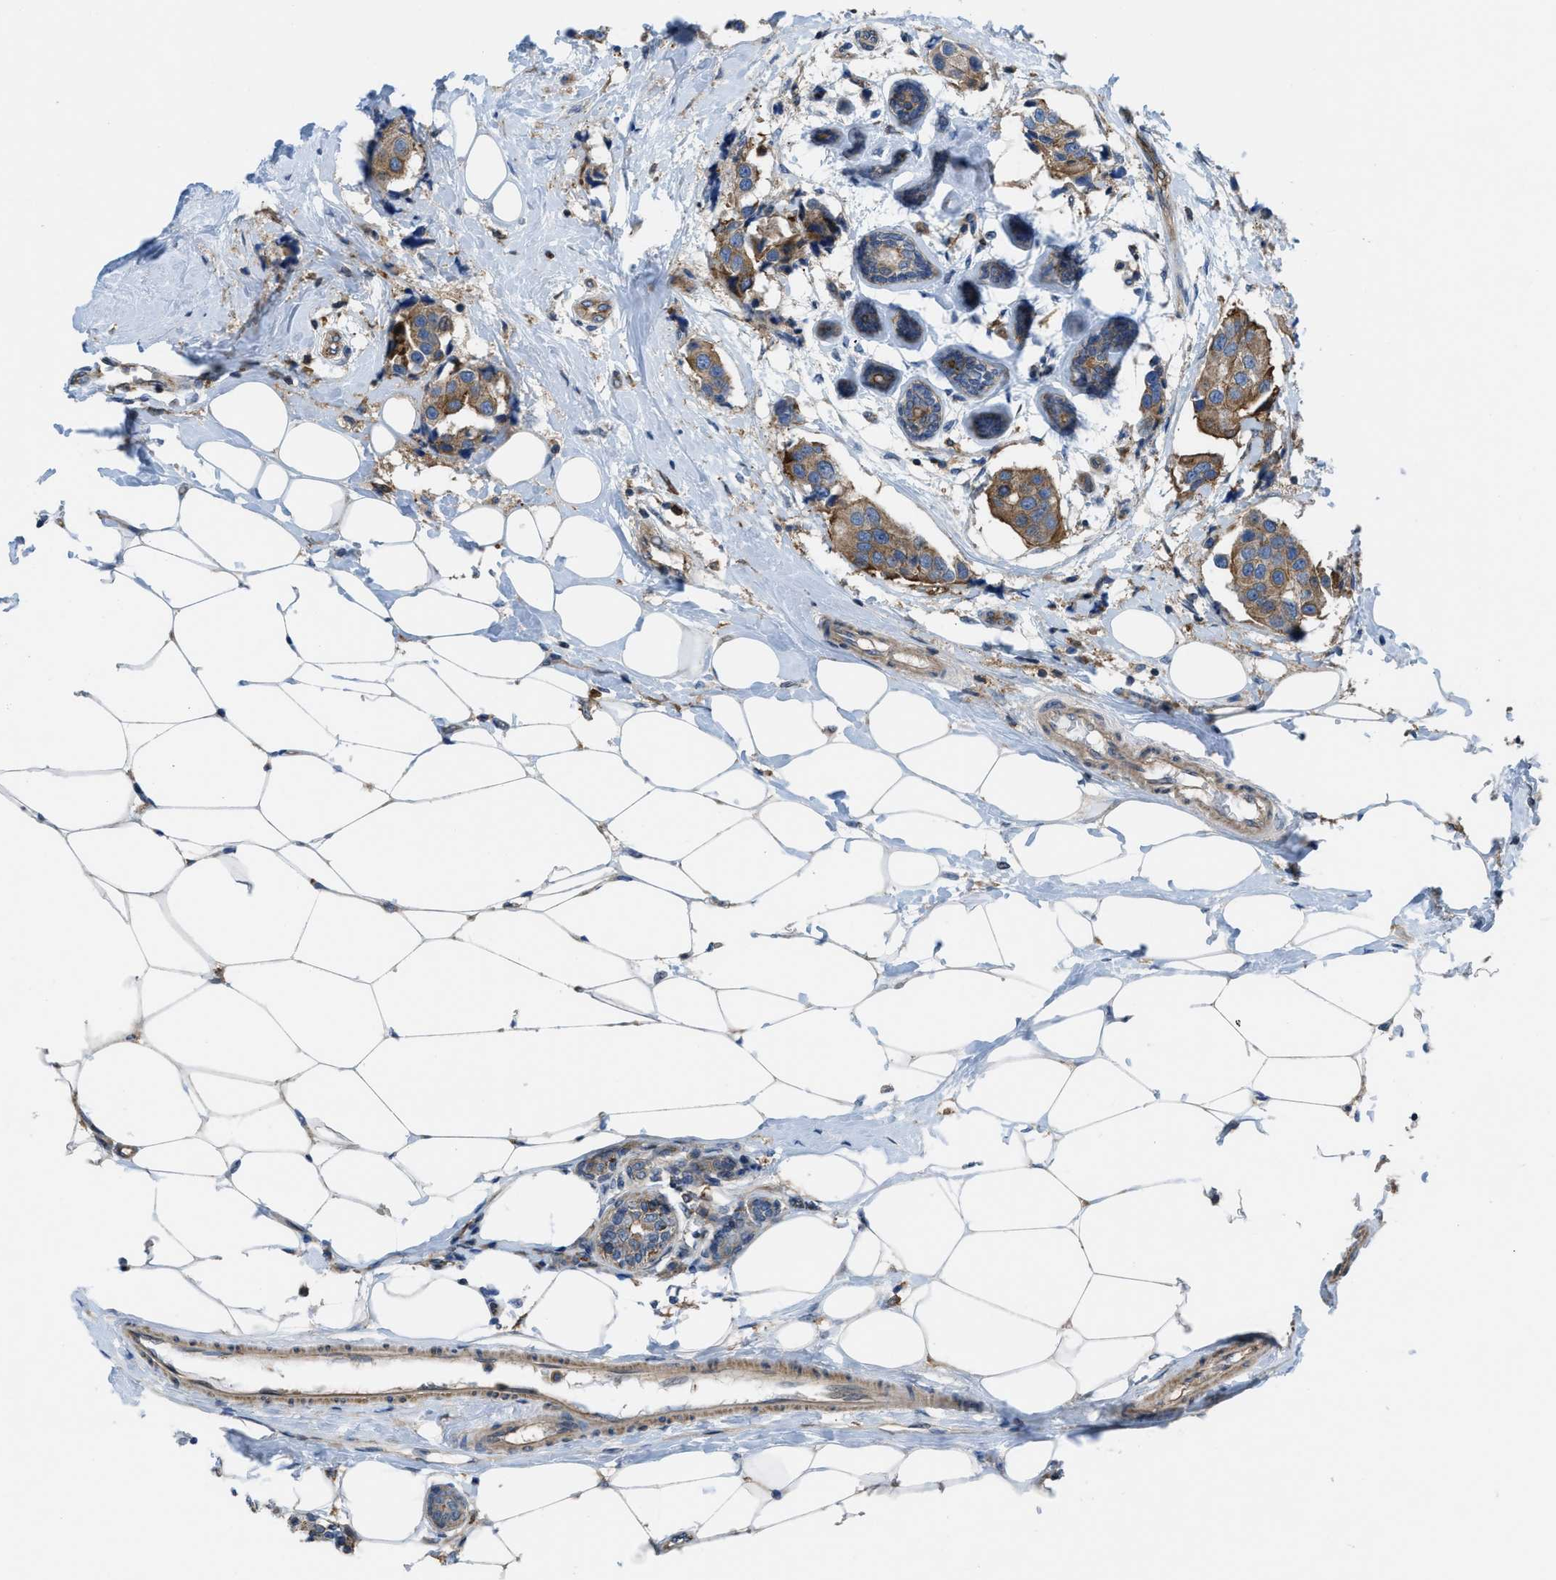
{"staining": {"intensity": "moderate", "quantity": ">75%", "location": "cytoplasmic/membranous"}, "tissue": "breast cancer", "cell_type": "Tumor cells", "image_type": "cancer", "snomed": [{"axis": "morphology", "description": "Normal tissue, NOS"}, {"axis": "morphology", "description": "Duct carcinoma"}, {"axis": "topography", "description": "Breast"}], "caption": "Human breast cancer stained for a protein (brown) reveals moderate cytoplasmic/membranous positive positivity in about >75% of tumor cells.", "gene": "MYO18A", "patient": {"sex": "female", "age": 39}}